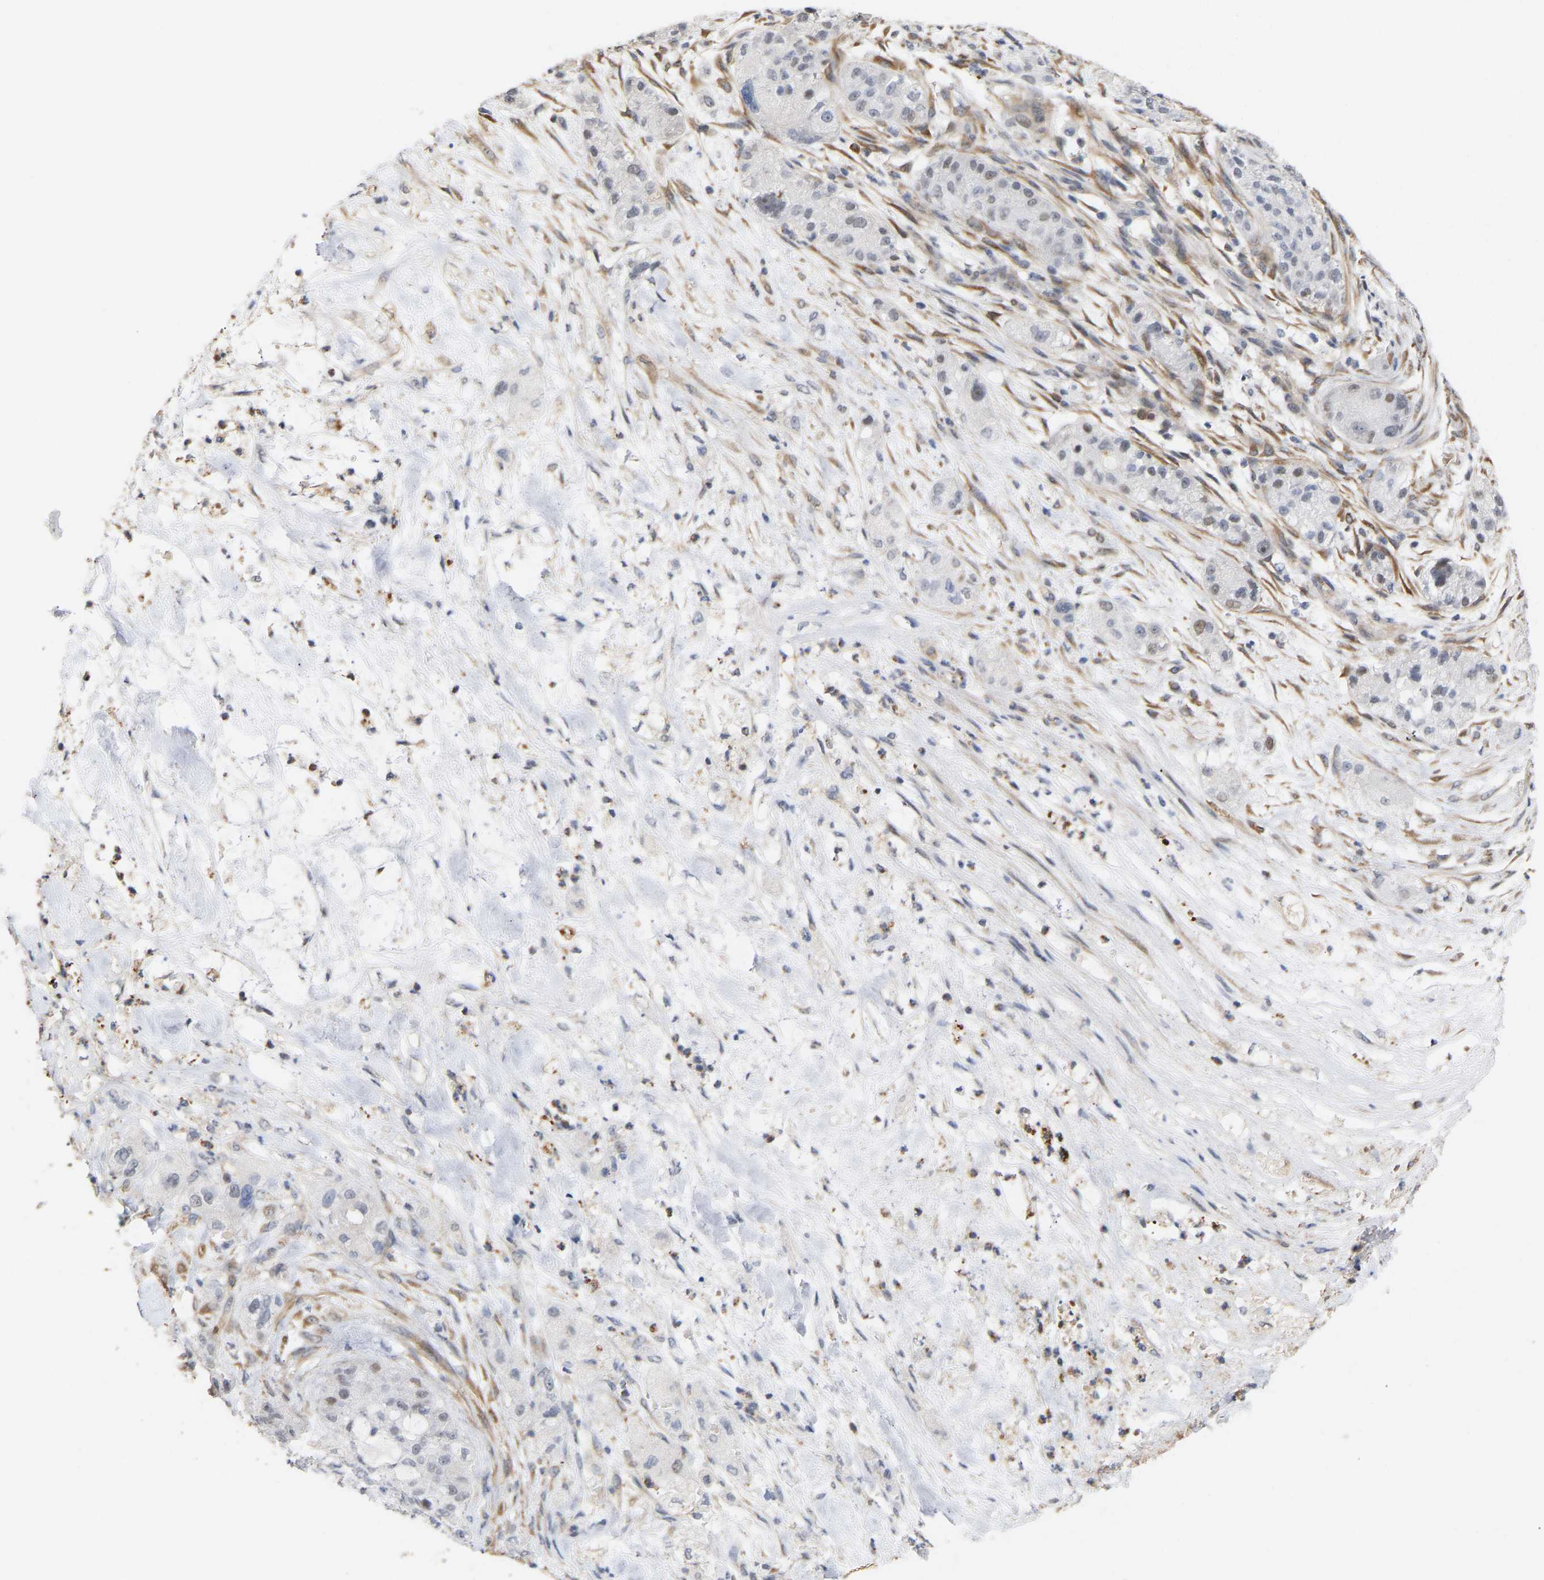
{"staining": {"intensity": "weak", "quantity": "<25%", "location": "nuclear"}, "tissue": "pancreatic cancer", "cell_type": "Tumor cells", "image_type": "cancer", "snomed": [{"axis": "morphology", "description": "Adenocarcinoma, NOS"}, {"axis": "topography", "description": "Pancreas"}], "caption": "Immunohistochemistry (IHC) histopathology image of pancreatic adenocarcinoma stained for a protein (brown), which demonstrates no expression in tumor cells.", "gene": "AMPH", "patient": {"sex": "female", "age": 78}}